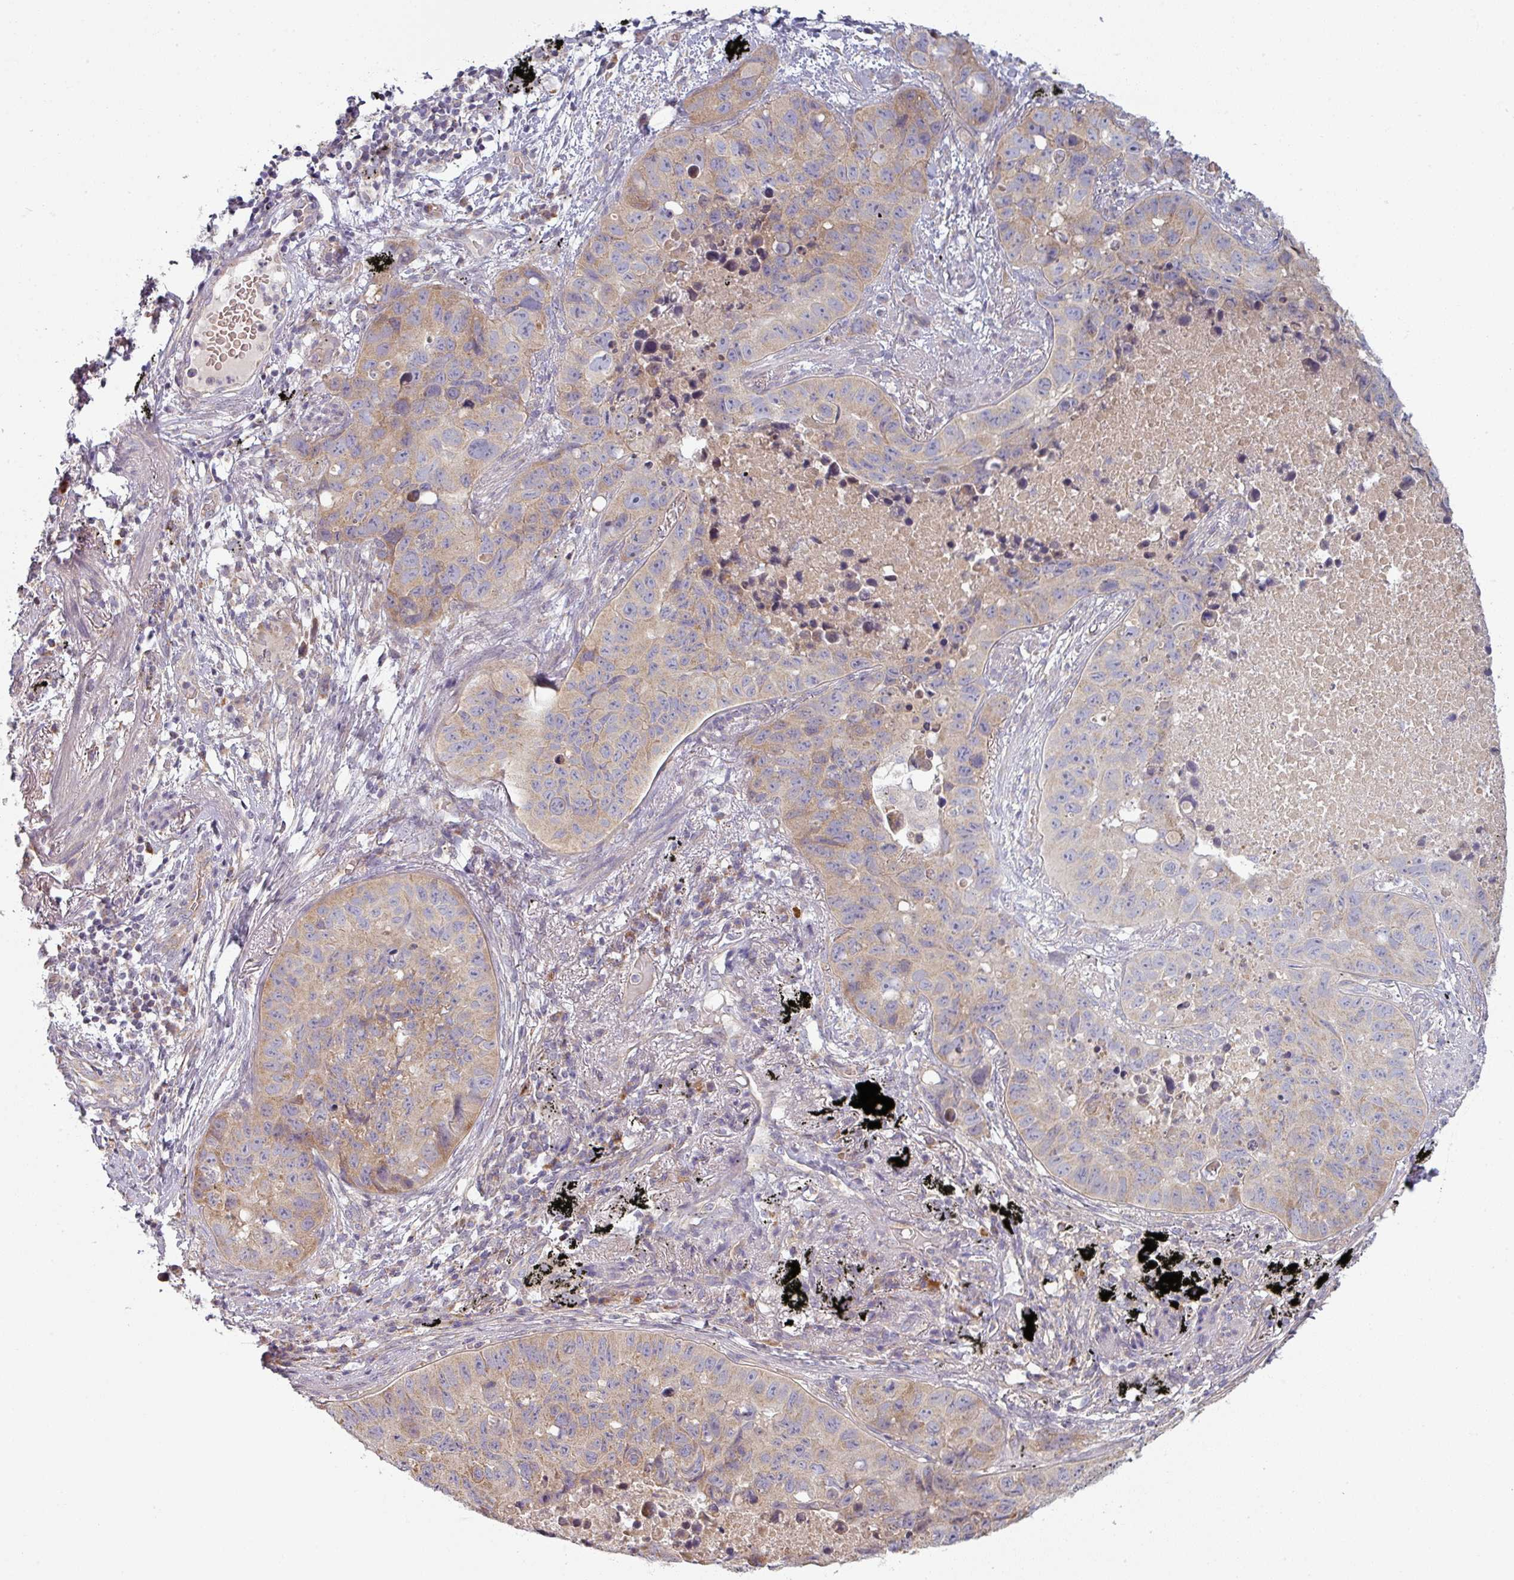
{"staining": {"intensity": "weak", "quantity": "<25%", "location": "cytoplasmic/membranous"}, "tissue": "lung cancer", "cell_type": "Tumor cells", "image_type": "cancer", "snomed": [{"axis": "morphology", "description": "Squamous cell carcinoma, NOS"}, {"axis": "topography", "description": "Lung"}], "caption": "Immunohistochemical staining of human lung cancer (squamous cell carcinoma) reveals no significant positivity in tumor cells. Nuclei are stained in blue.", "gene": "PLEKHJ1", "patient": {"sex": "male", "age": 60}}